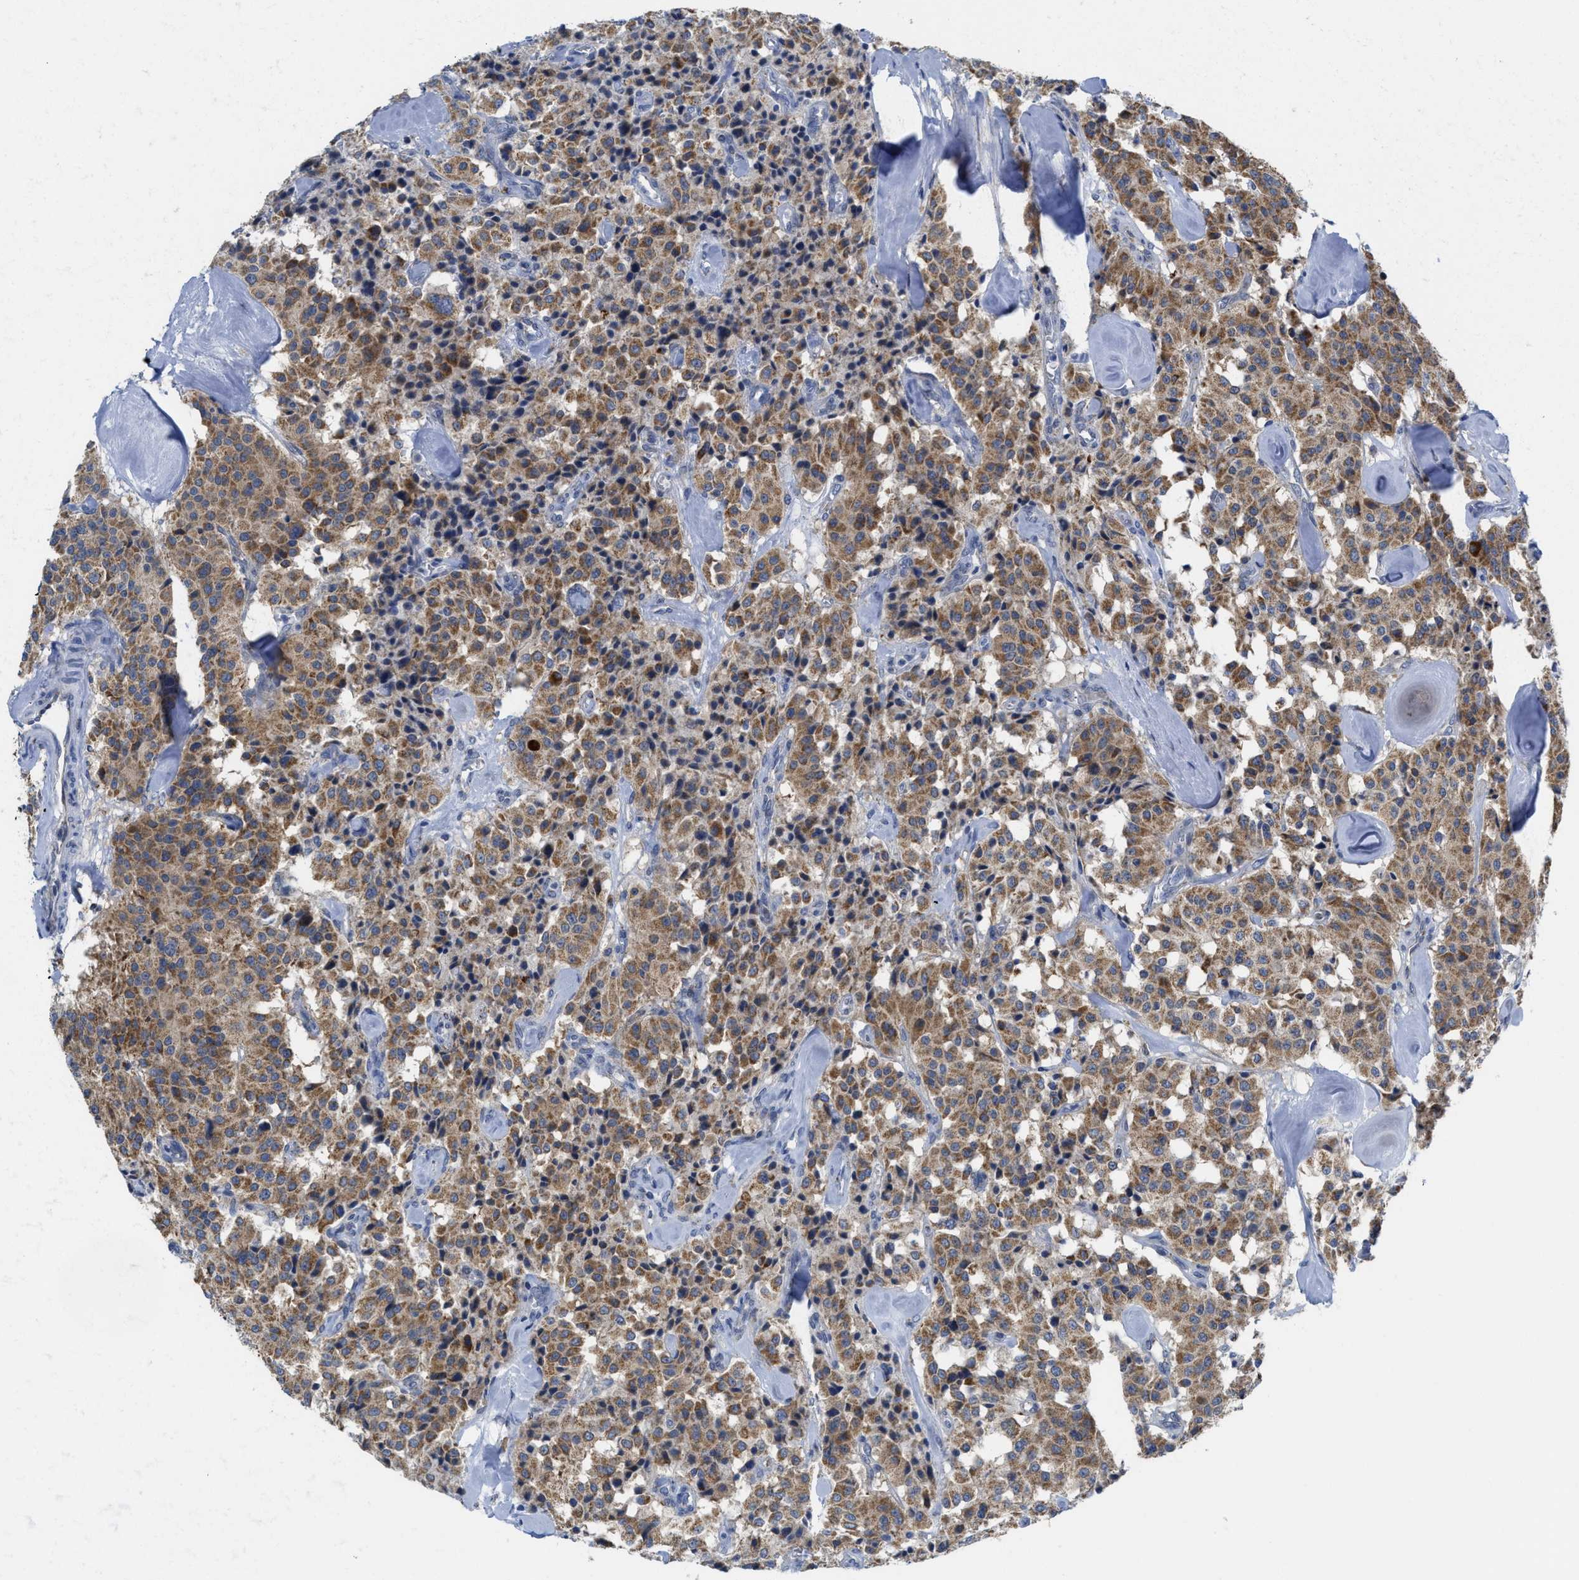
{"staining": {"intensity": "moderate", "quantity": ">75%", "location": "cytoplasmic/membranous"}, "tissue": "carcinoid", "cell_type": "Tumor cells", "image_type": "cancer", "snomed": [{"axis": "morphology", "description": "Carcinoid, malignant, NOS"}, {"axis": "topography", "description": "Lung"}], "caption": "Immunohistochemical staining of human carcinoid demonstrates moderate cytoplasmic/membranous protein staining in approximately >75% of tumor cells.", "gene": "GATD3", "patient": {"sex": "male", "age": 30}}